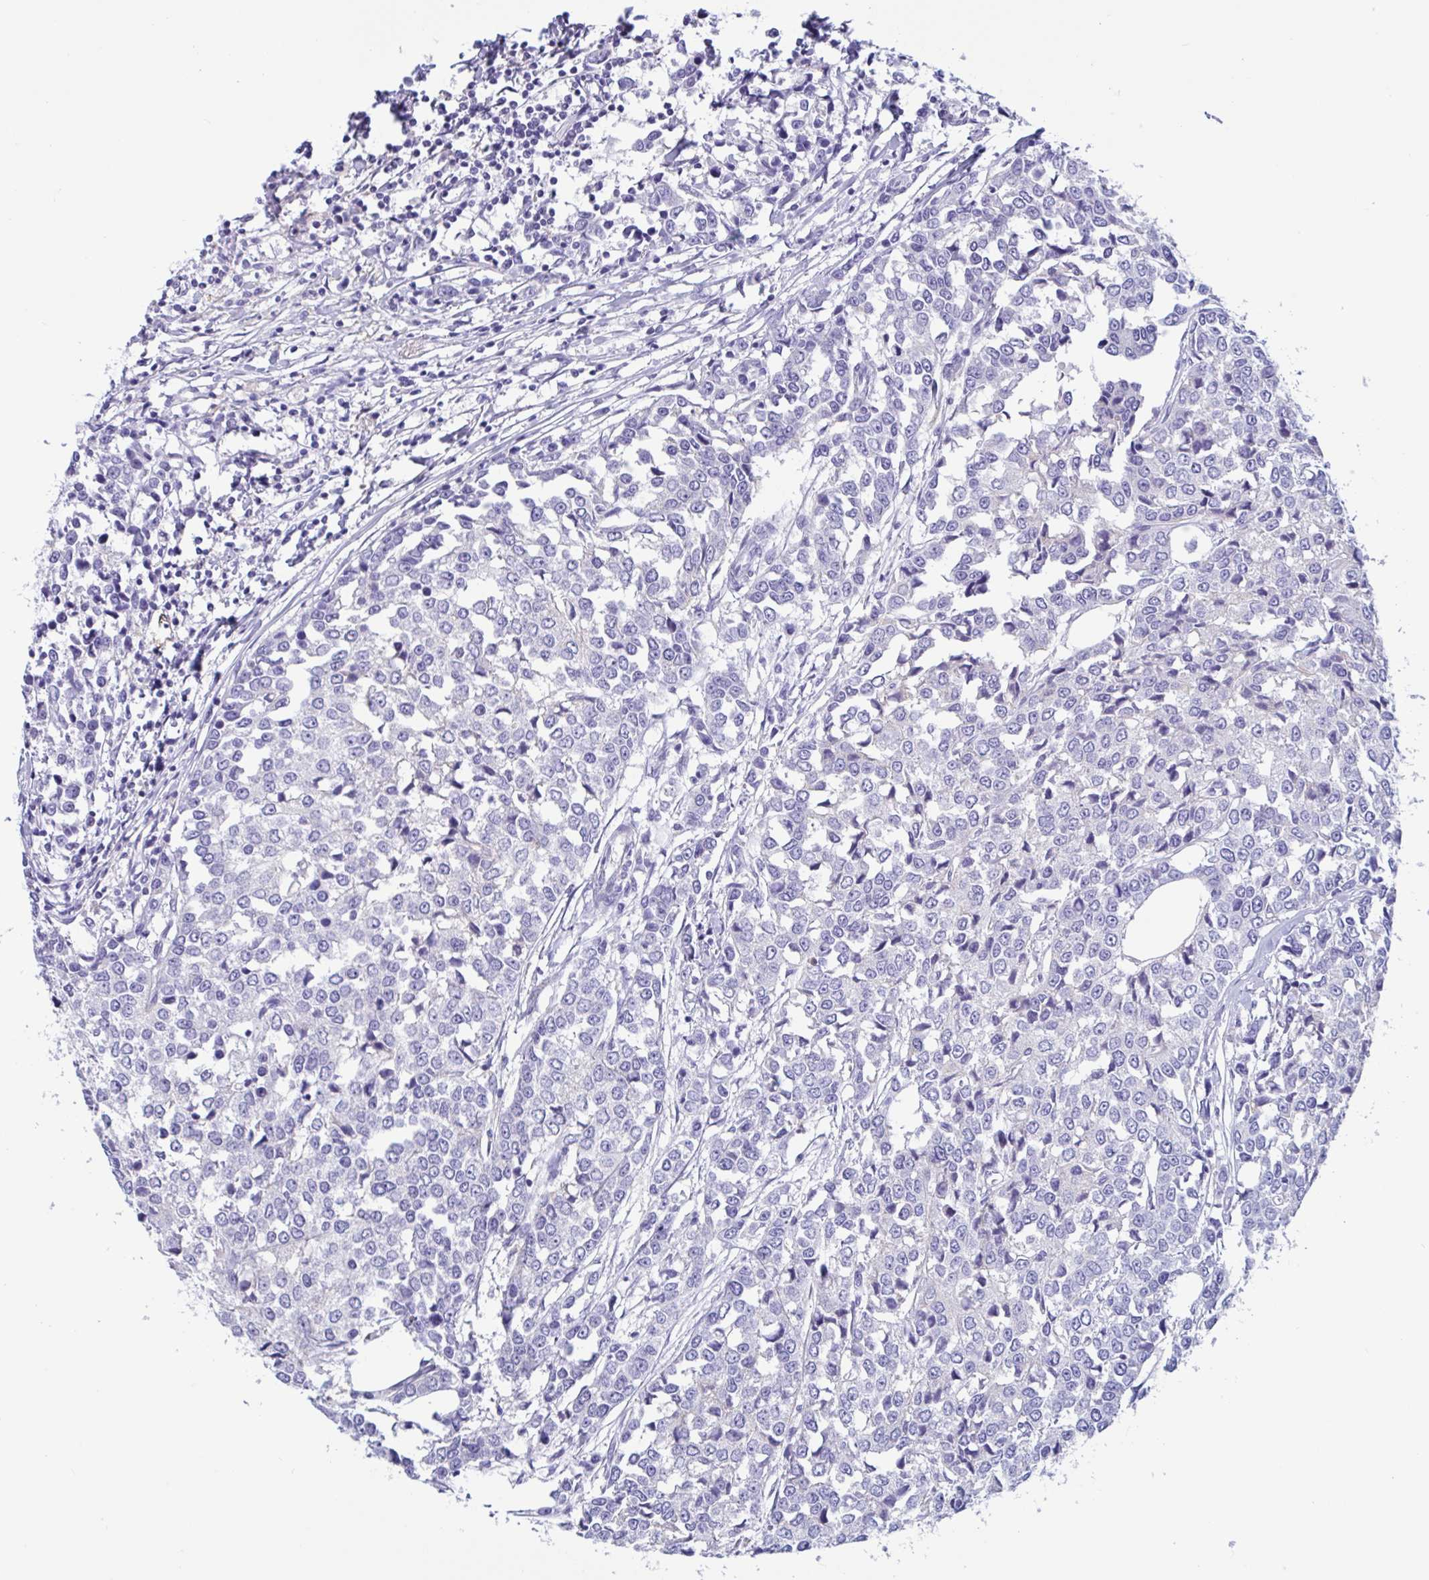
{"staining": {"intensity": "negative", "quantity": "none", "location": "none"}, "tissue": "breast cancer", "cell_type": "Tumor cells", "image_type": "cancer", "snomed": [{"axis": "morphology", "description": "Duct carcinoma"}, {"axis": "topography", "description": "Breast"}], "caption": "The photomicrograph reveals no significant expression in tumor cells of invasive ductal carcinoma (breast). Brightfield microscopy of IHC stained with DAB (3,3'-diaminobenzidine) (brown) and hematoxylin (blue), captured at high magnification.", "gene": "RPL22L1", "patient": {"sex": "female", "age": 80}}